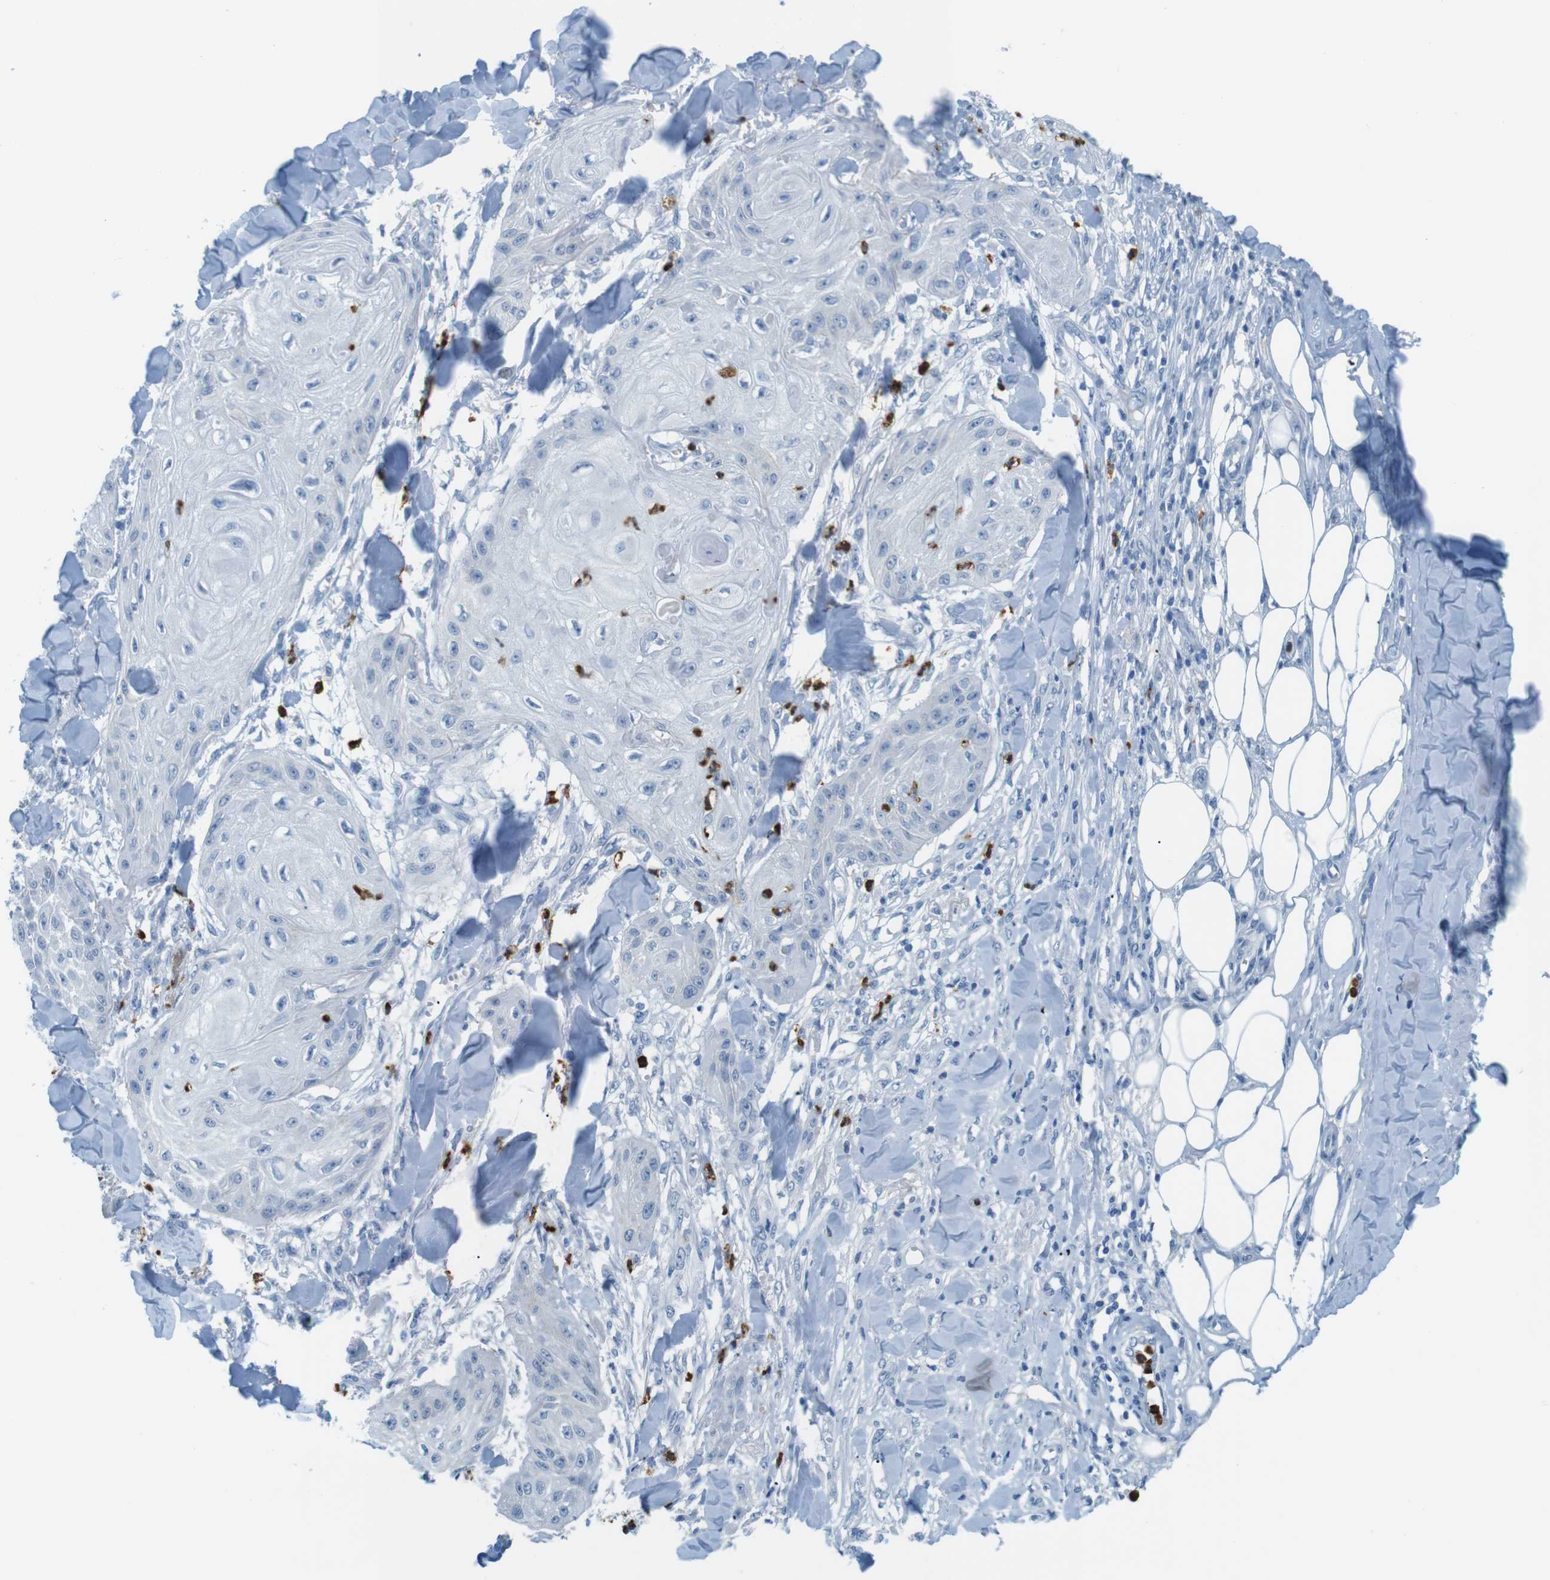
{"staining": {"intensity": "negative", "quantity": "none", "location": "none"}, "tissue": "skin cancer", "cell_type": "Tumor cells", "image_type": "cancer", "snomed": [{"axis": "morphology", "description": "Squamous cell carcinoma, NOS"}, {"axis": "topography", "description": "Skin"}], "caption": "Protein analysis of squamous cell carcinoma (skin) reveals no significant staining in tumor cells. (DAB (3,3'-diaminobenzidine) immunohistochemistry (IHC), high magnification).", "gene": "MCEMP1", "patient": {"sex": "male", "age": 74}}